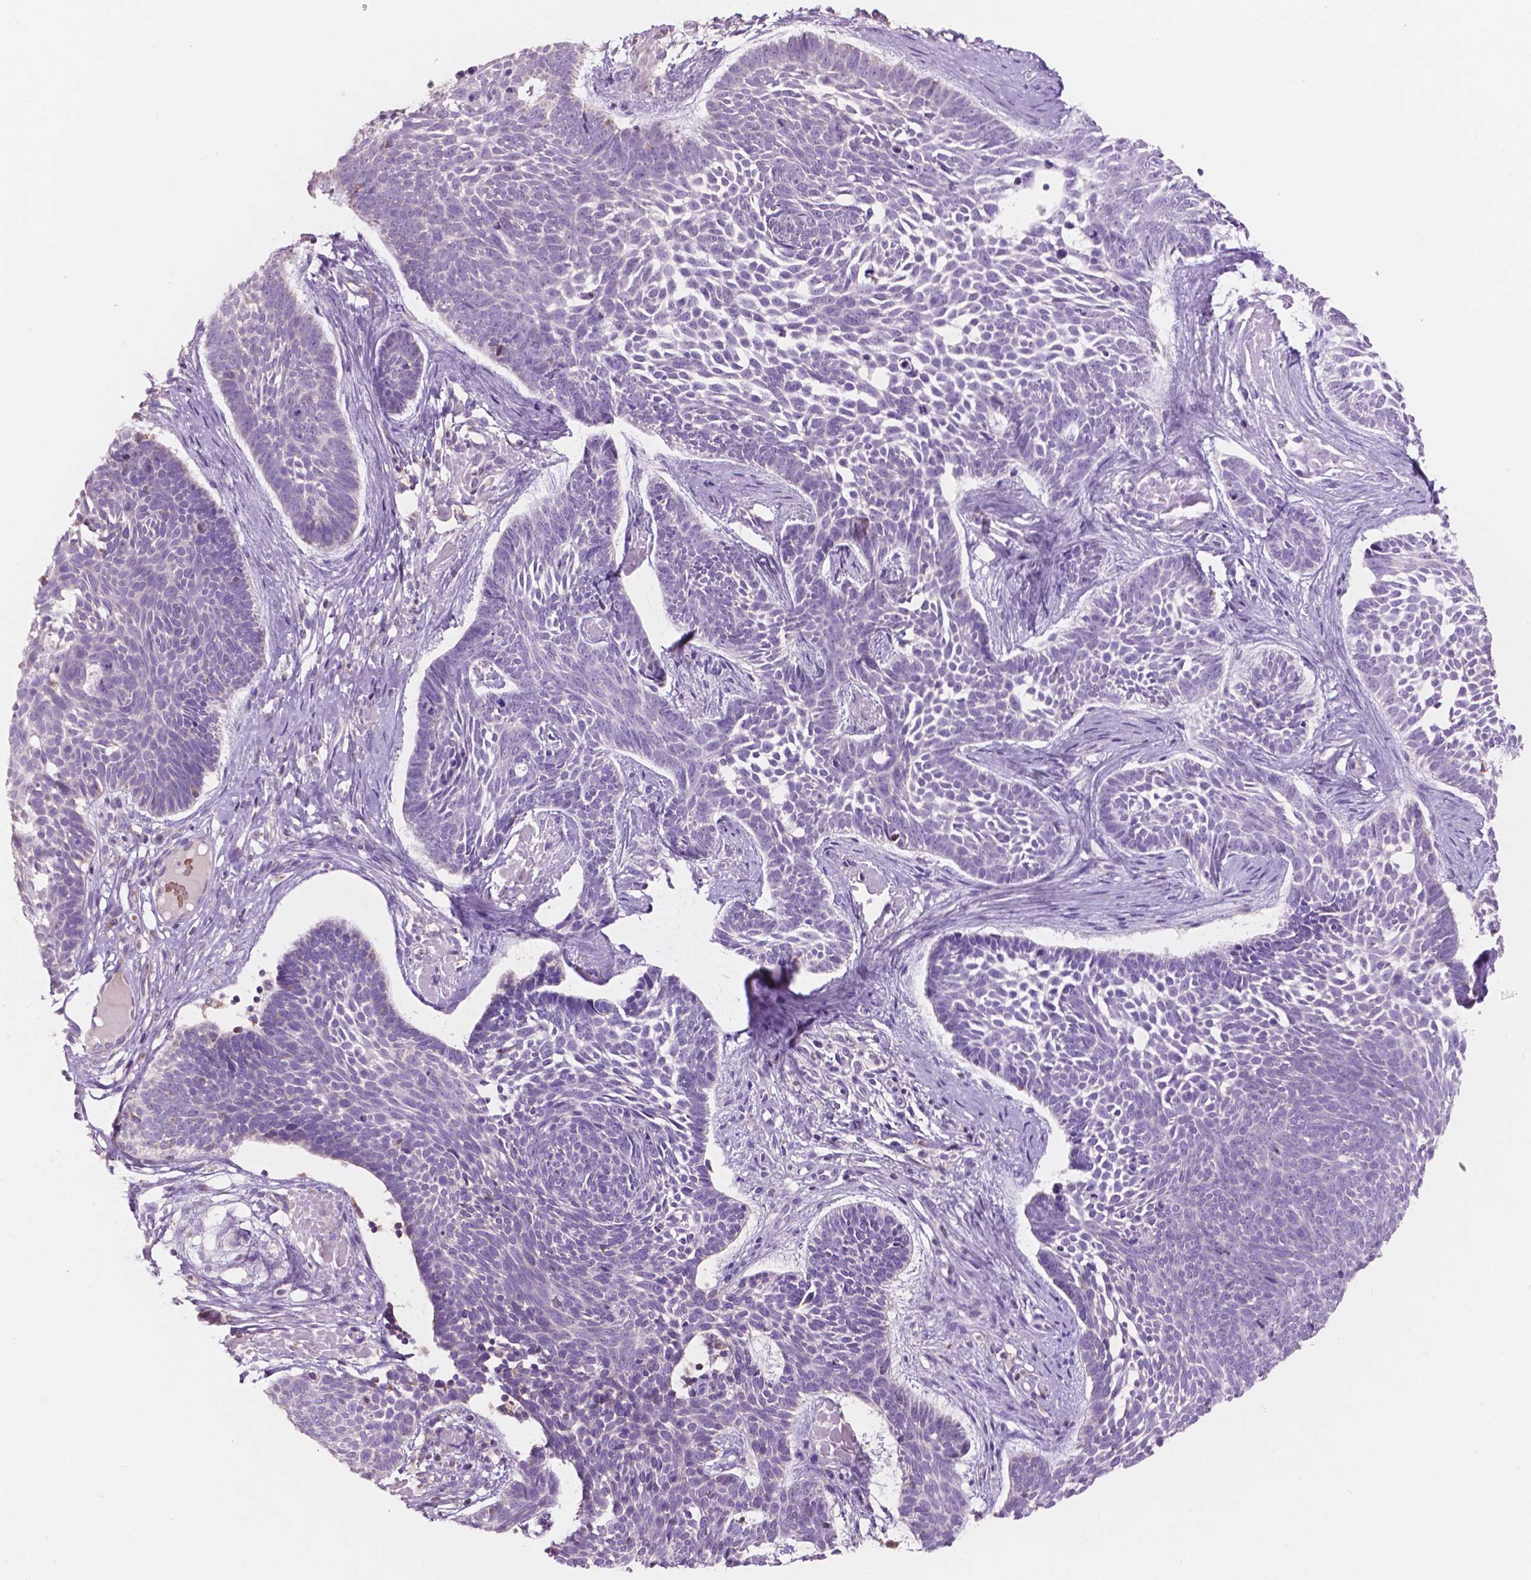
{"staining": {"intensity": "negative", "quantity": "none", "location": "none"}, "tissue": "skin cancer", "cell_type": "Tumor cells", "image_type": "cancer", "snomed": [{"axis": "morphology", "description": "Basal cell carcinoma"}, {"axis": "topography", "description": "Skin"}], "caption": "DAB (3,3'-diaminobenzidine) immunohistochemical staining of human skin cancer (basal cell carcinoma) demonstrates no significant positivity in tumor cells. (Brightfield microscopy of DAB IHC at high magnification).", "gene": "NDUFS1", "patient": {"sex": "male", "age": 85}}